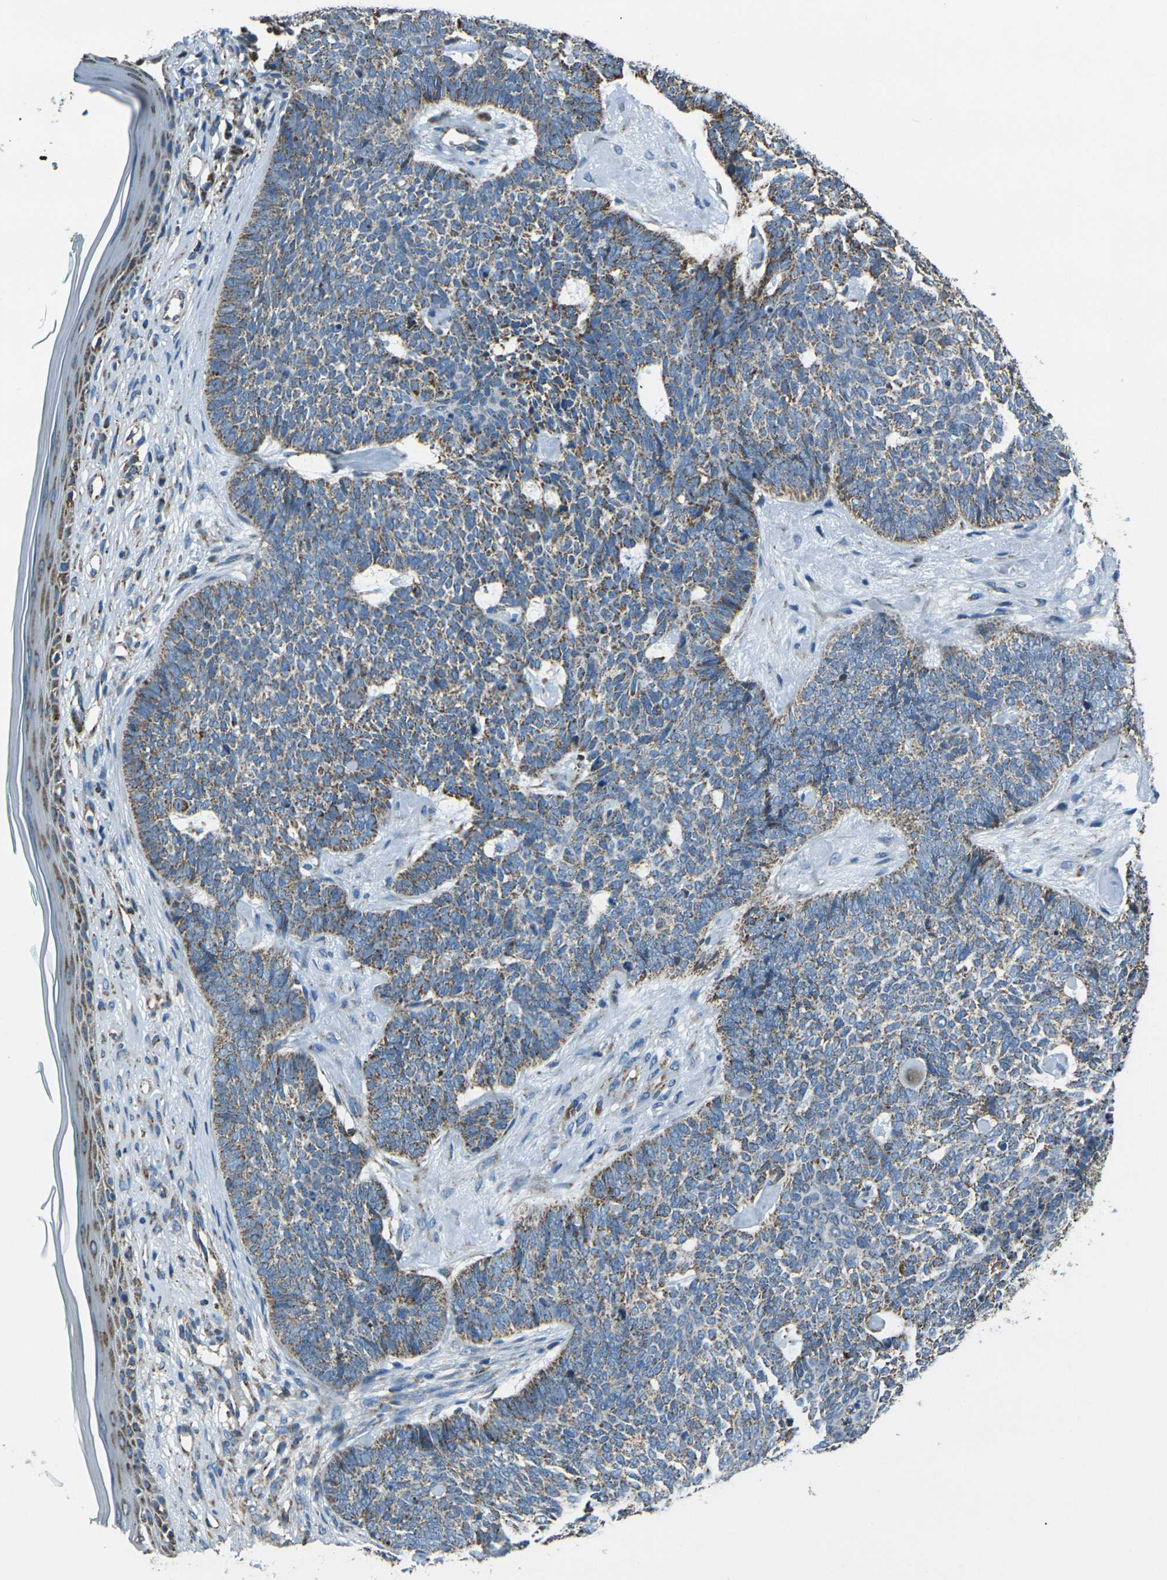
{"staining": {"intensity": "moderate", "quantity": ">75%", "location": "cytoplasmic/membranous"}, "tissue": "skin cancer", "cell_type": "Tumor cells", "image_type": "cancer", "snomed": [{"axis": "morphology", "description": "Basal cell carcinoma"}, {"axis": "topography", "description": "Skin"}], "caption": "Tumor cells show moderate cytoplasmic/membranous expression in approximately >75% of cells in basal cell carcinoma (skin). (IHC, brightfield microscopy, high magnification).", "gene": "IRF3", "patient": {"sex": "female", "age": 84}}